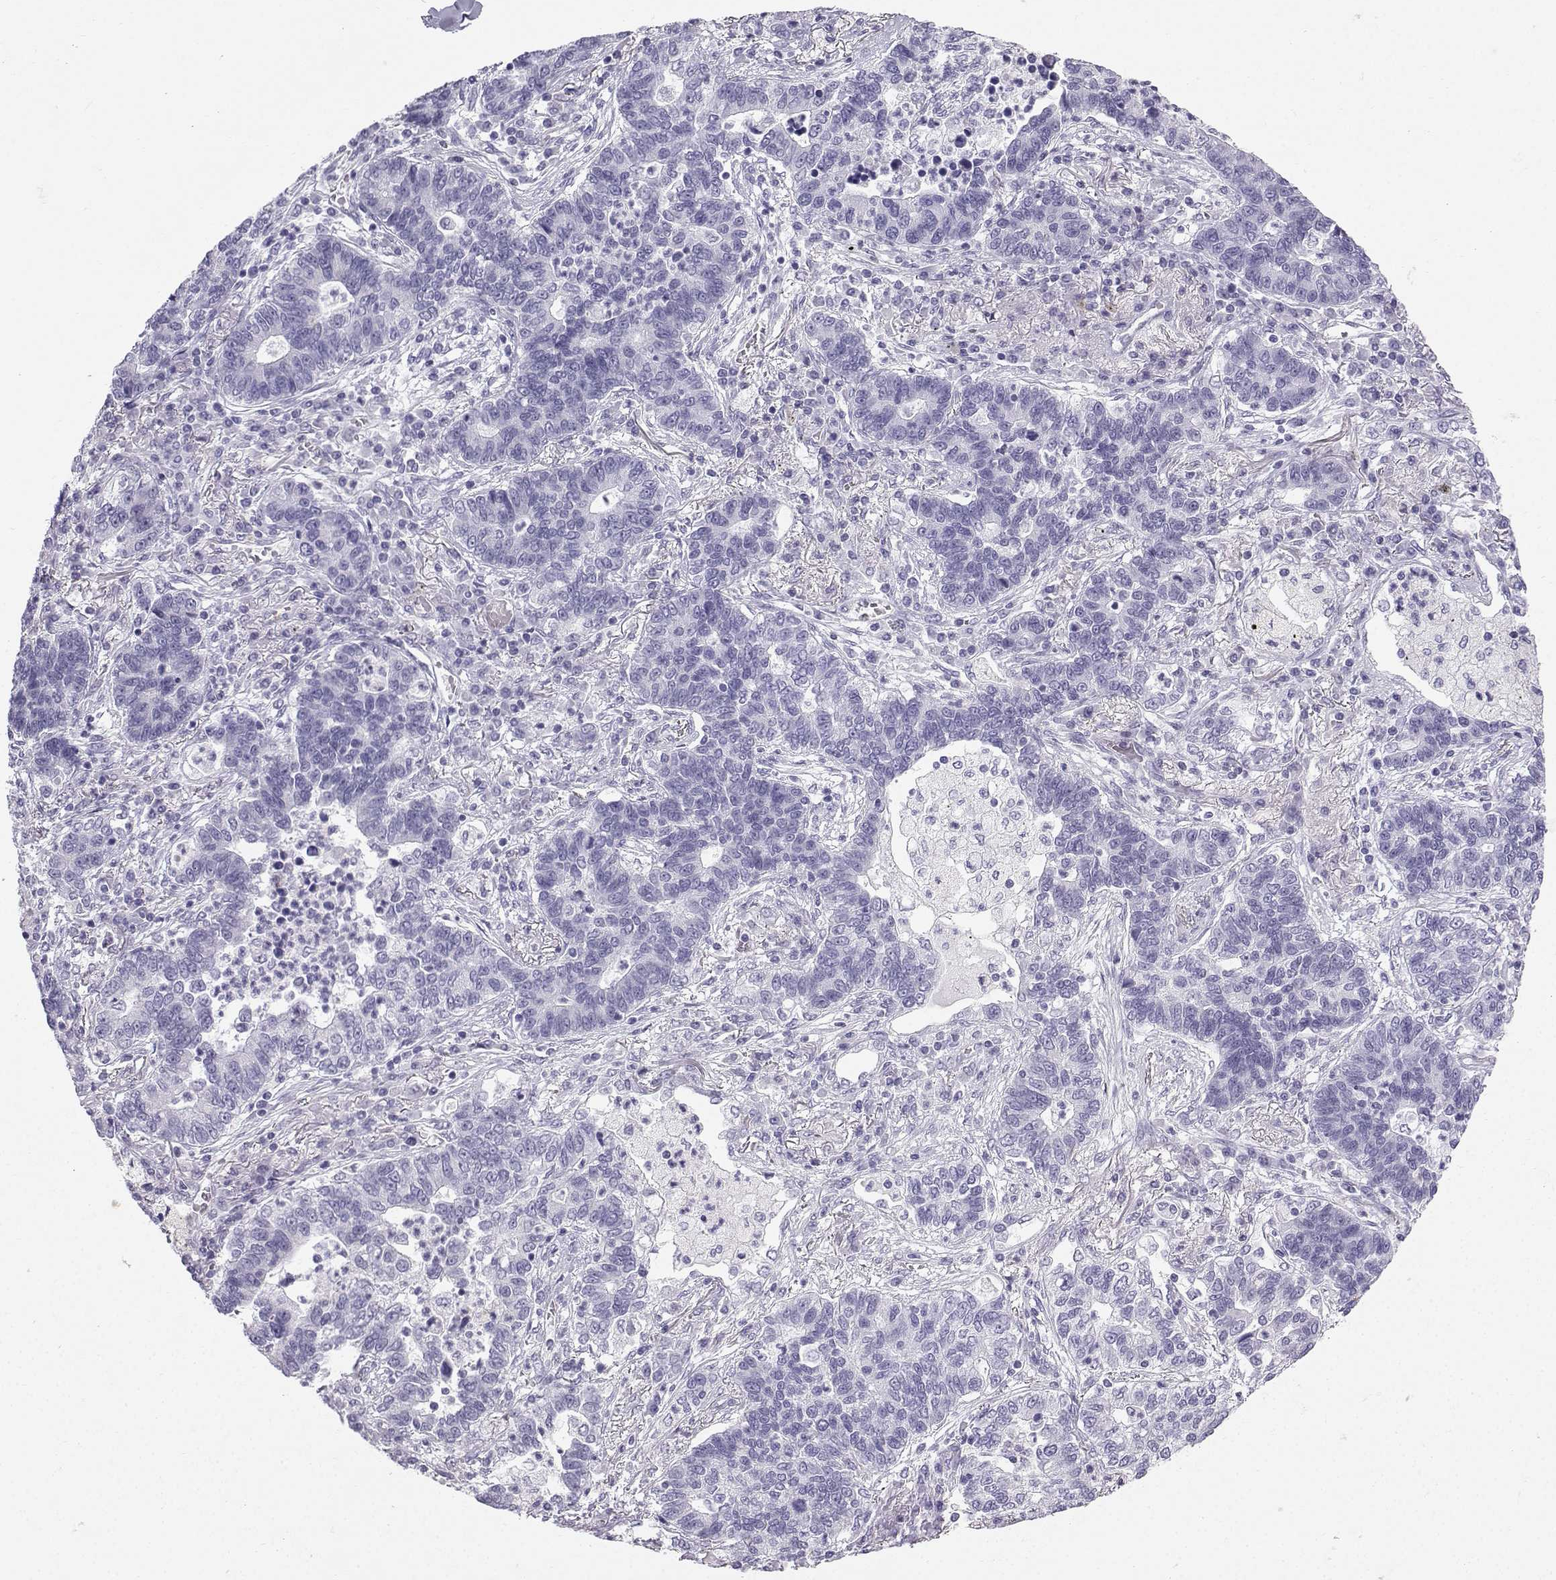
{"staining": {"intensity": "negative", "quantity": "none", "location": "none"}, "tissue": "lung cancer", "cell_type": "Tumor cells", "image_type": "cancer", "snomed": [{"axis": "morphology", "description": "Adenocarcinoma, NOS"}, {"axis": "topography", "description": "Lung"}], "caption": "High magnification brightfield microscopy of adenocarcinoma (lung) stained with DAB (brown) and counterstained with hematoxylin (blue): tumor cells show no significant expression.", "gene": "IQCD", "patient": {"sex": "female", "age": 57}}